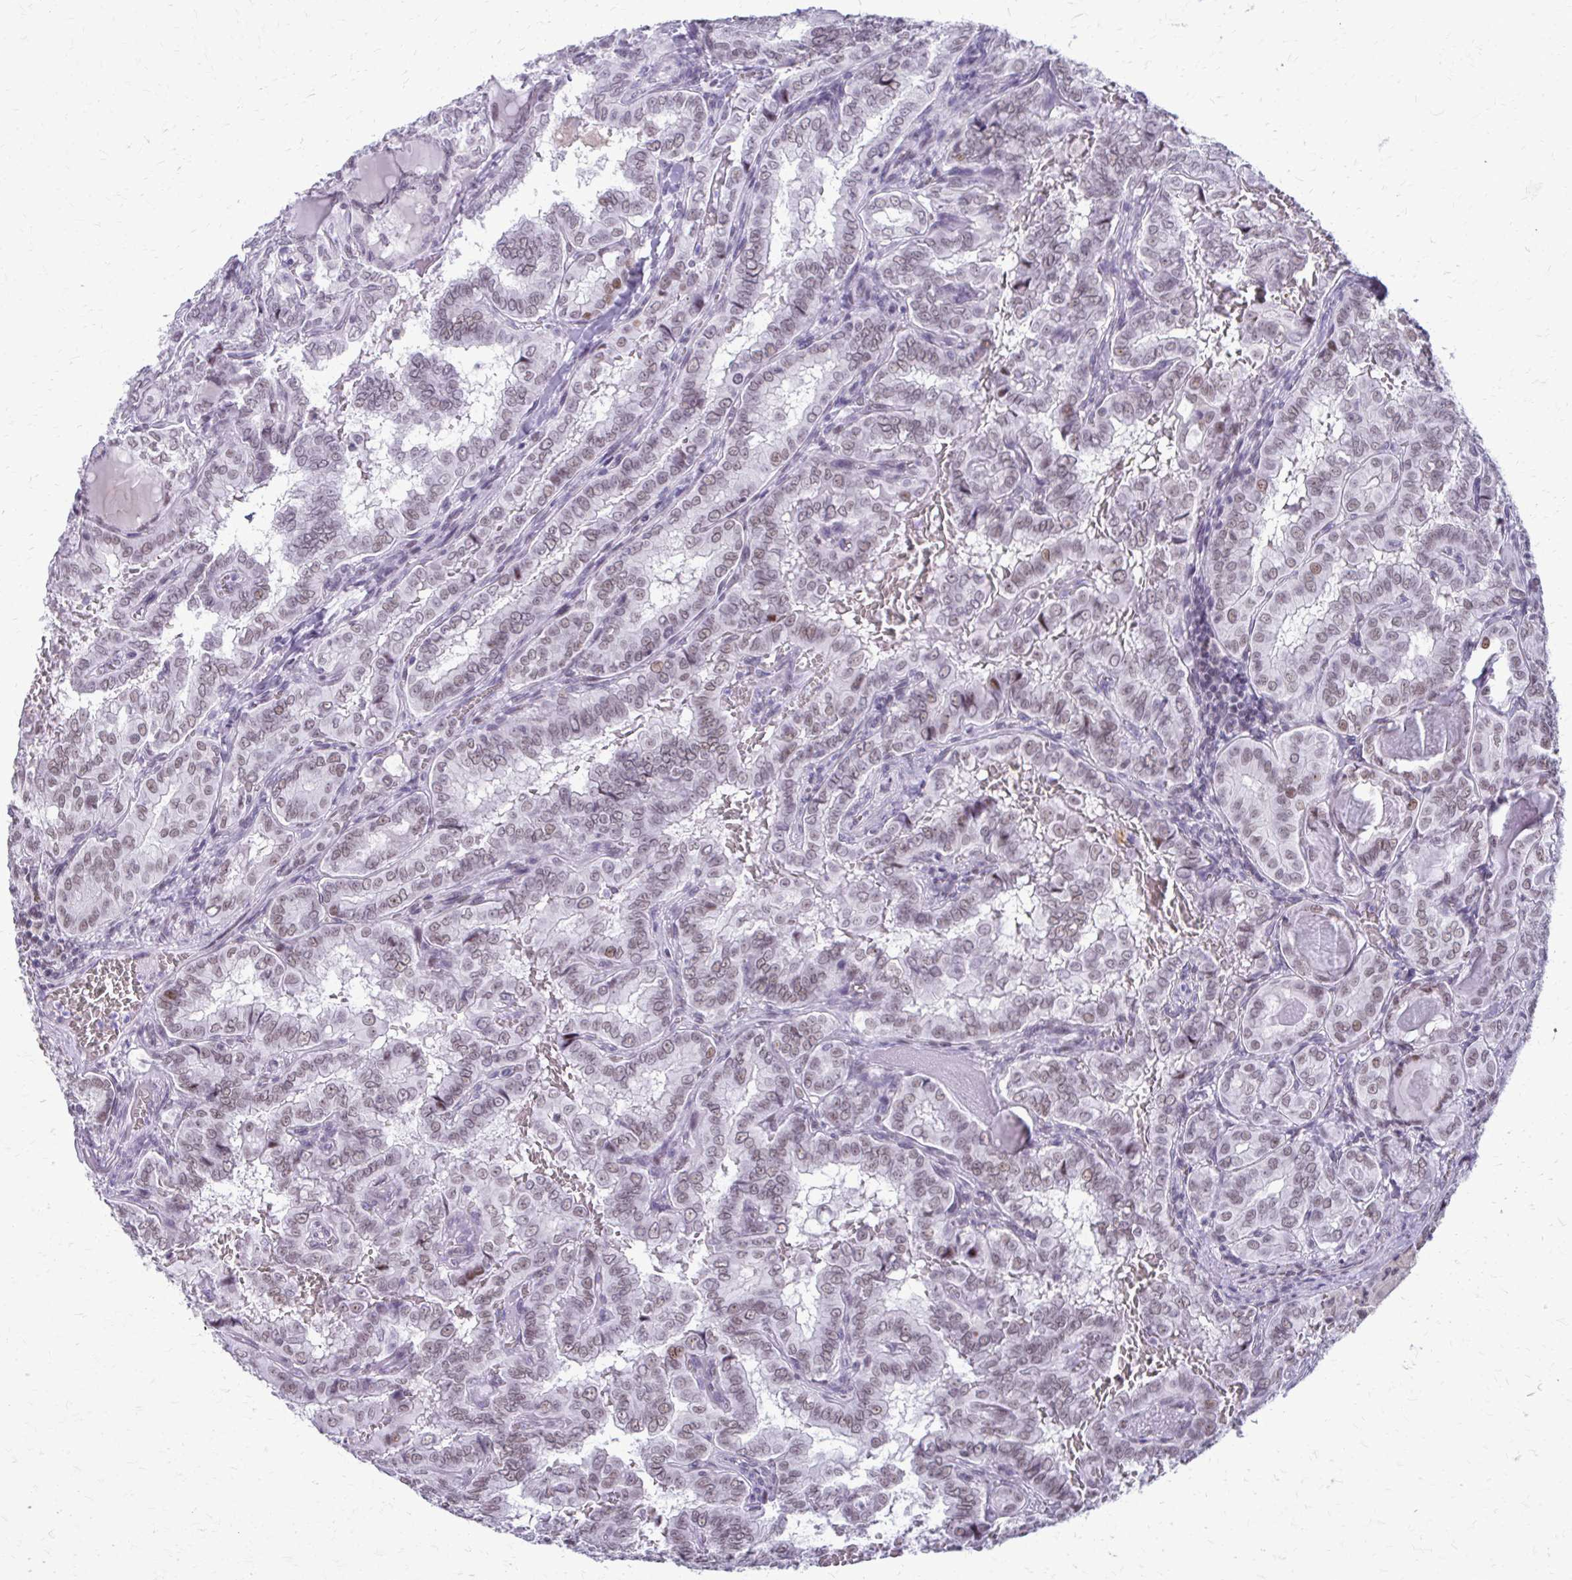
{"staining": {"intensity": "weak", "quantity": "25%-75%", "location": "nuclear"}, "tissue": "thyroid cancer", "cell_type": "Tumor cells", "image_type": "cancer", "snomed": [{"axis": "morphology", "description": "Papillary adenocarcinoma, NOS"}, {"axis": "topography", "description": "Thyroid gland"}], "caption": "Immunohistochemical staining of thyroid papillary adenocarcinoma reveals weak nuclear protein expression in approximately 25%-75% of tumor cells. (DAB IHC with brightfield microscopy, high magnification).", "gene": "SS18", "patient": {"sex": "female", "age": 46}}